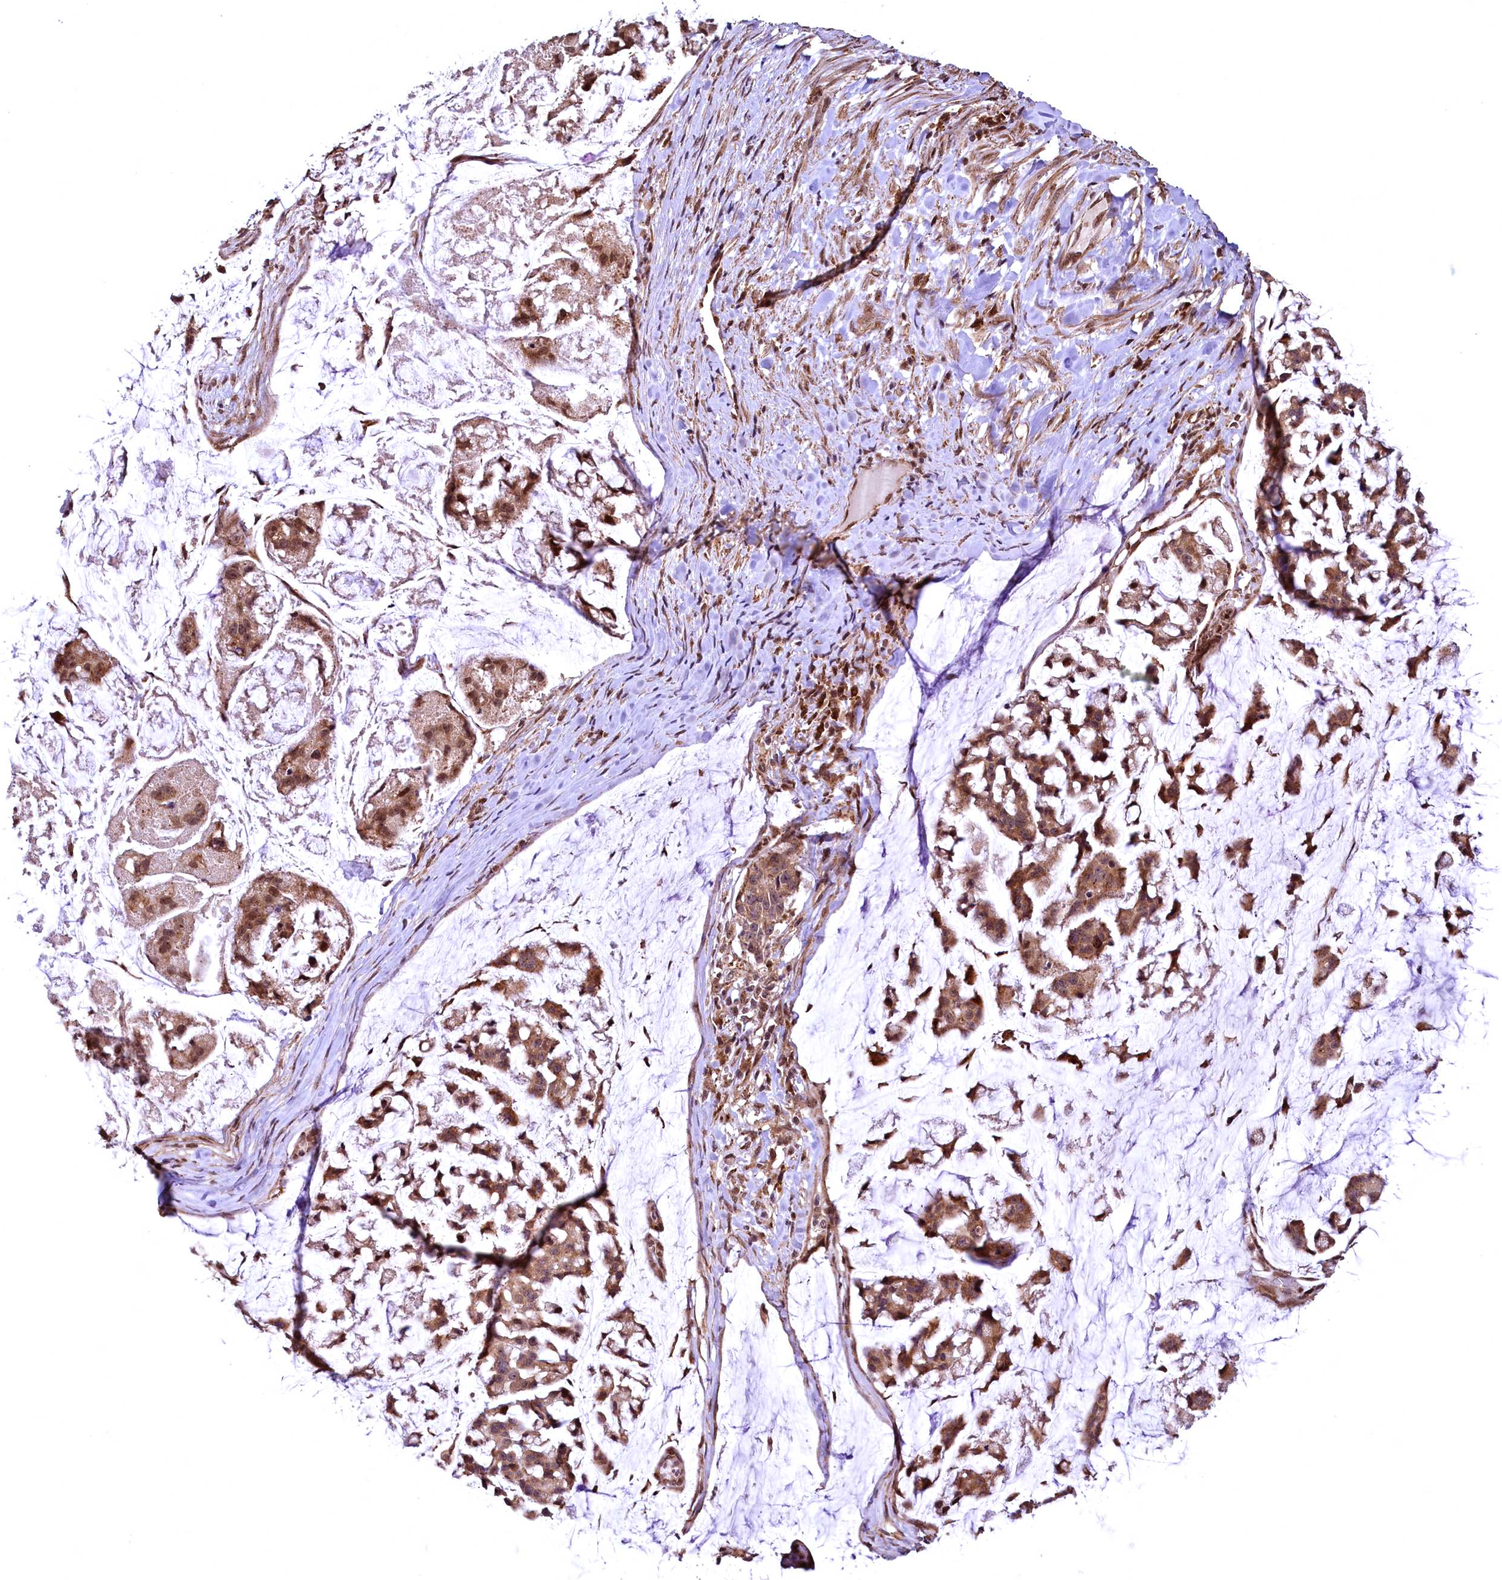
{"staining": {"intensity": "strong", "quantity": ">75%", "location": "cytoplasmic/membranous"}, "tissue": "stomach cancer", "cell_type": "Tumor cells", "image_type": "cancer", "snomed": [{"axis": "morphology", "description": "Adenocarcinoma, NOS"}, {"axis": "topography", "description": "Stomach, lower"}], "caption": "This image demonstrates stomach adenocarcinoma stained with immunohistochemistry to label a protein in brown. The cytoplasmic/membranous of tumor cells show strong positivity for the protein. Nuclei are counter-stained blue.", "gene": "PDS5B", "patient": {"sex": "male", "age": 67}}